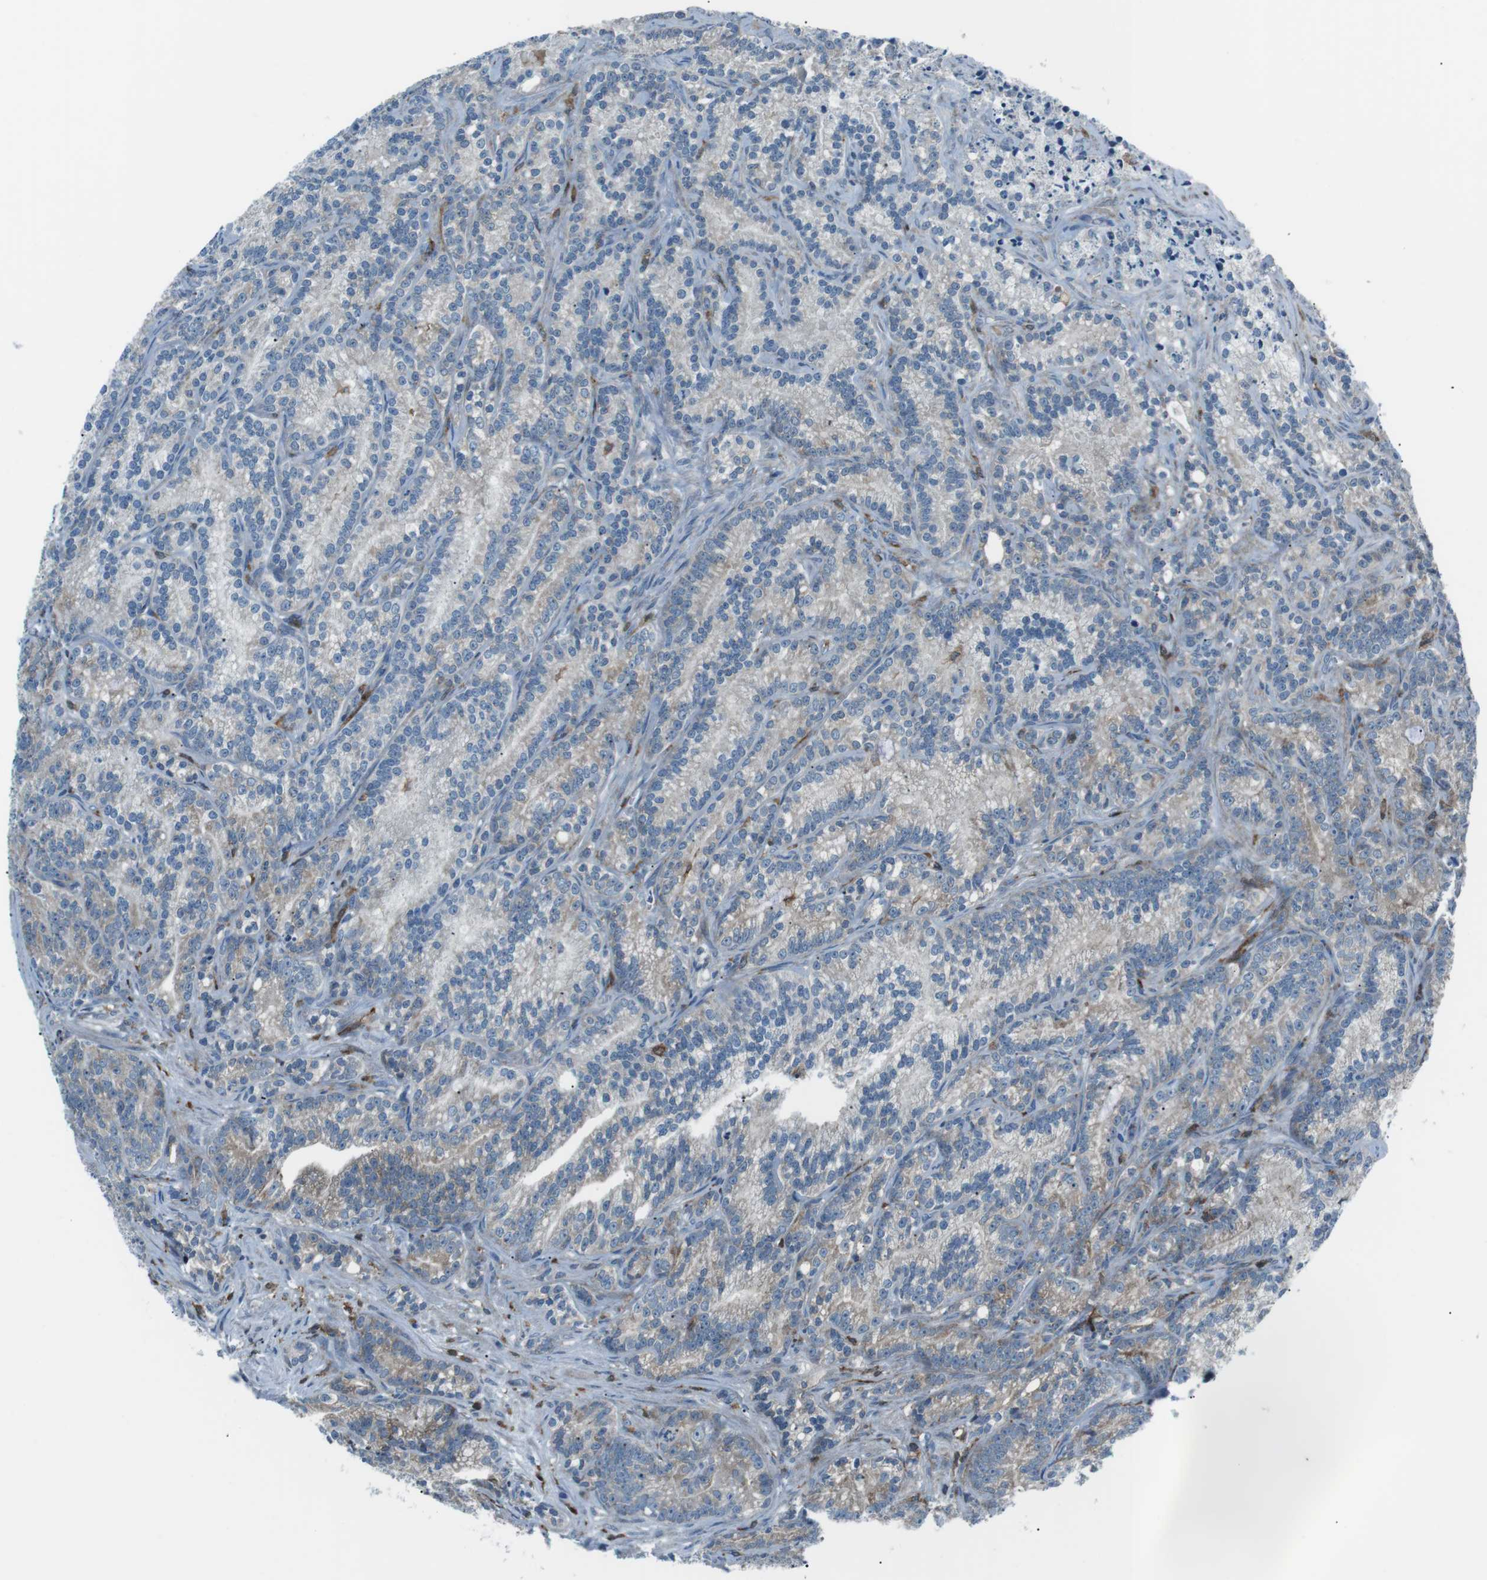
{"staining": {"intensity": "weak", "quantity": "<25%", "location": "cytoplasmic/membranous"}, "tissue": "prostate cancer", "cell_type": "Tumor cells", "image_type": "cancer", "snomed": [{"axis": "morphology", "description": "Adenocarcinoma, Low grade"}, {"axis": "topography", "description": "Prostate"}], "caption": "A photomicrograph of prostate cancer (low-grade adenocarcinoma) stained for a protein demonstrates no brown staining in tumor cells.", "gene": "BLNK", "patient": {"sex": "male", "age": 89}}